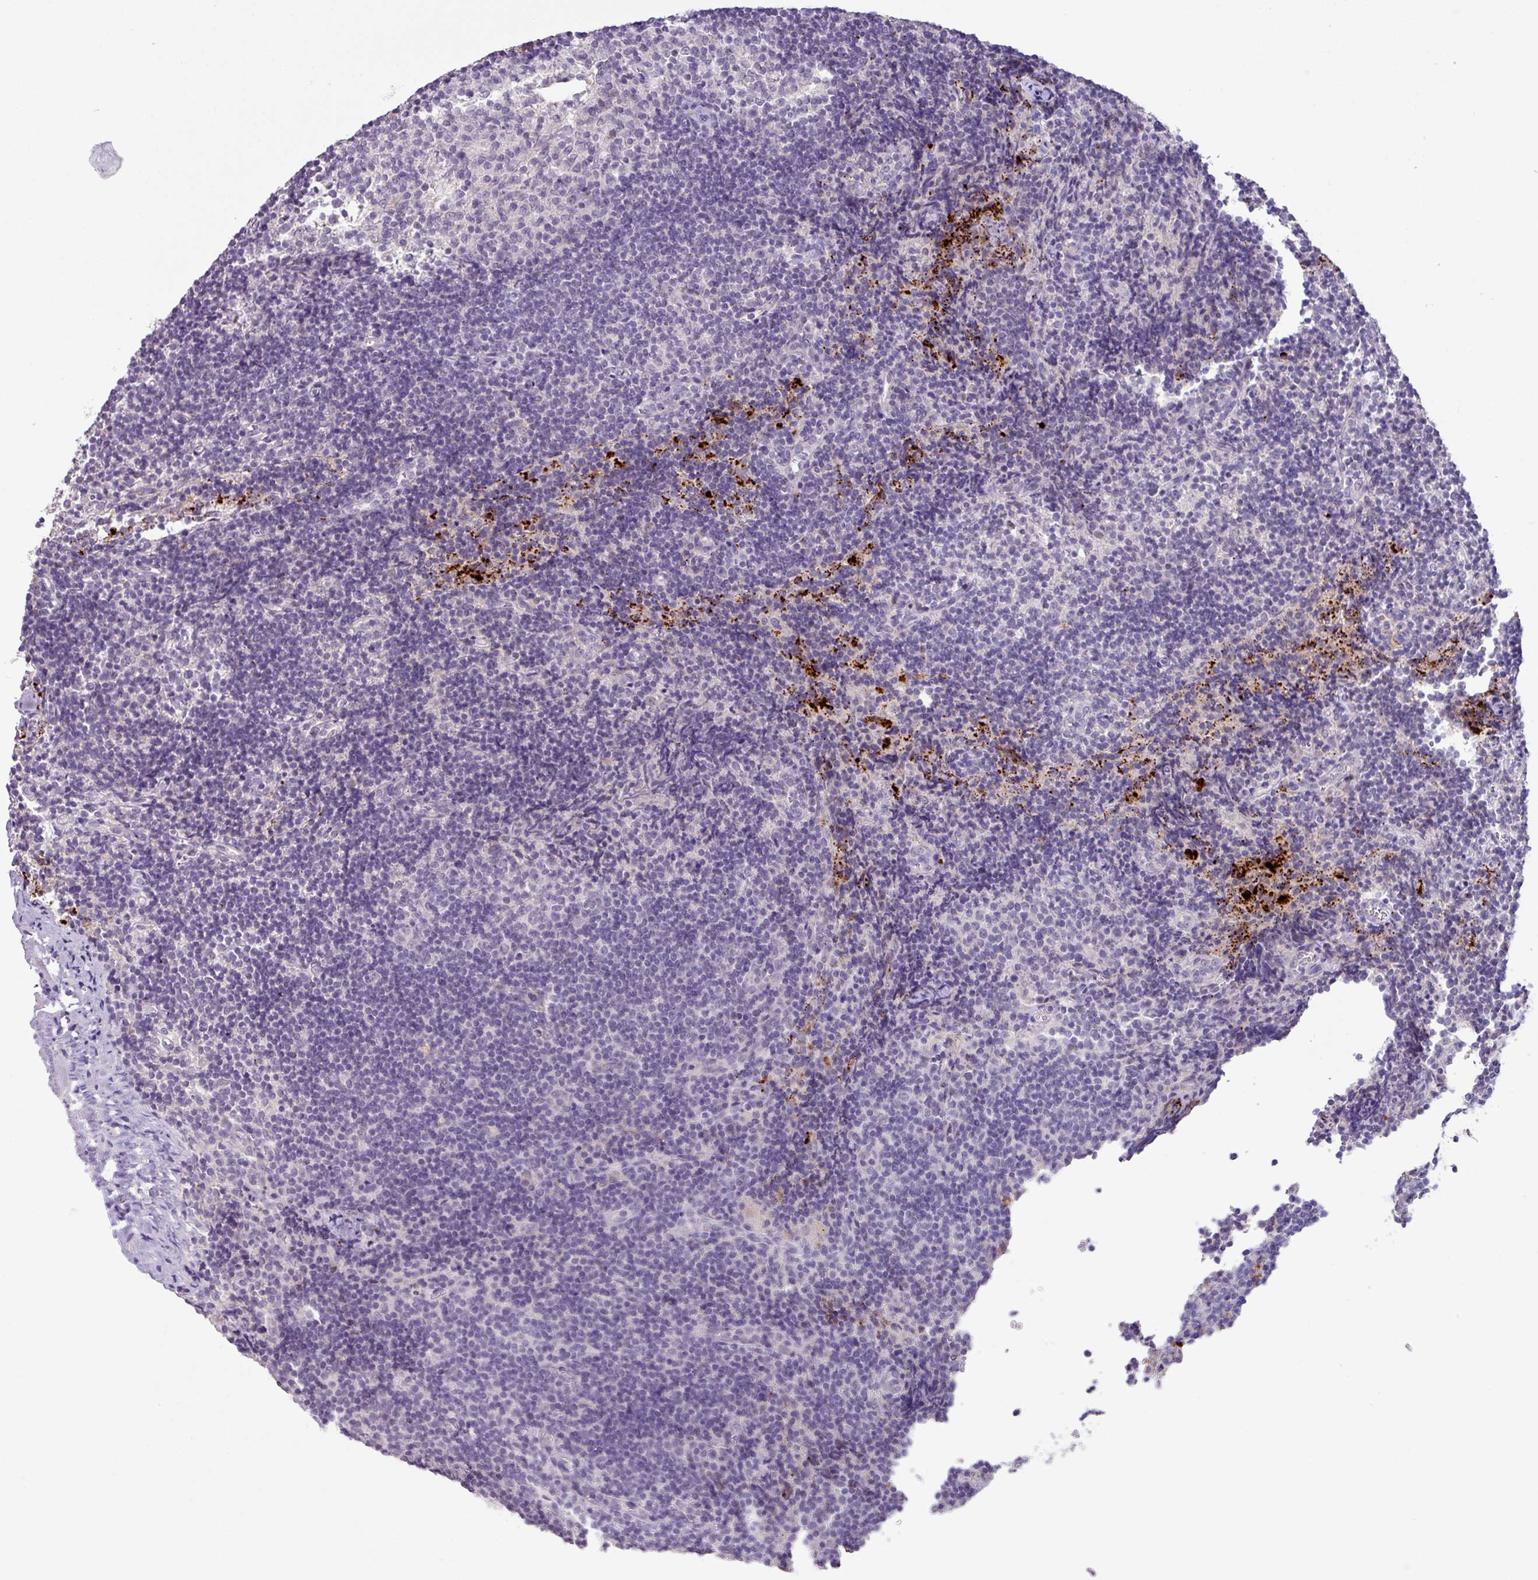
{"staining": {"intensity": "negative", "quantity": "none", "location": "none"}, "tissue": "lymph node", "cell_type": "Germinal center cells", "image_type": "normal", "snomed": [{"axis": "morphology", "description": "Normal tissue, NOS"}, {"axis": "topography", "description": "Lymph node"}], "caption": "Immunohistochemistry (IHC) image of normal lymph node: lymph node stained with DAB displays no significant protein positivity in germinal center cells.", "gene": "PLEKHH3", "patient": {"sex": "female", "age": 52}}